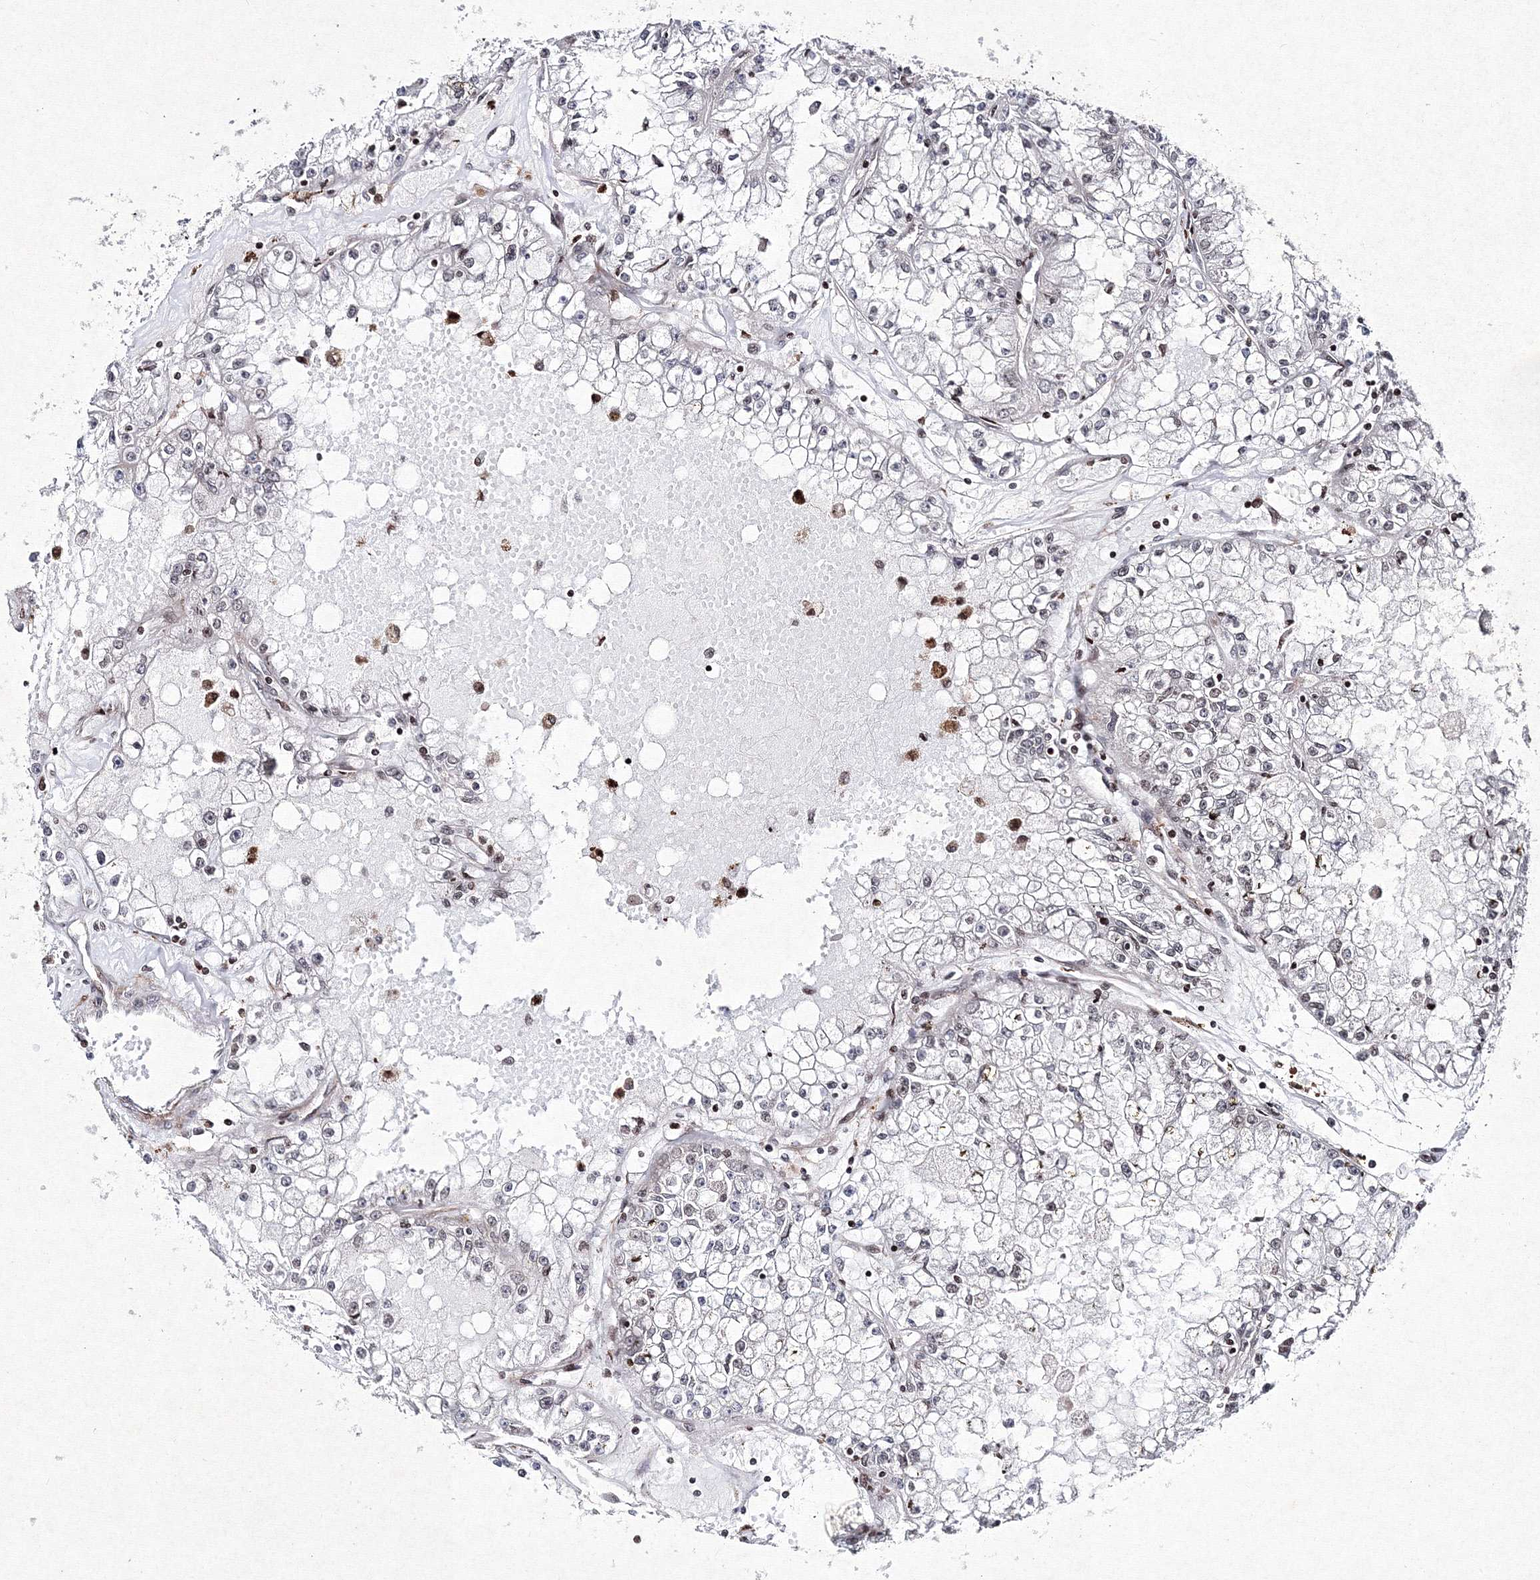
{"staining": {"intensity": "negative", "quantity": "none", "location": "none"}, "tissue": "renal cancer", "cell_type": "Tumor cells", "image_type": "cancer", "snomed": [{"axis": "morphology", "description": "Adenocarcinoma, NOS"}, {"axis": "topography", "description": "Kidney"}], "caption": "A high-resolution histopathology image shows immunohistochemistry staining of renal cancer, which exhibits no significant expression in tumor cells. (IHC, brightfield microscopy, high magnification).", "gene": "SMIM29", "patient": {"sex": "male", "age": 56}}